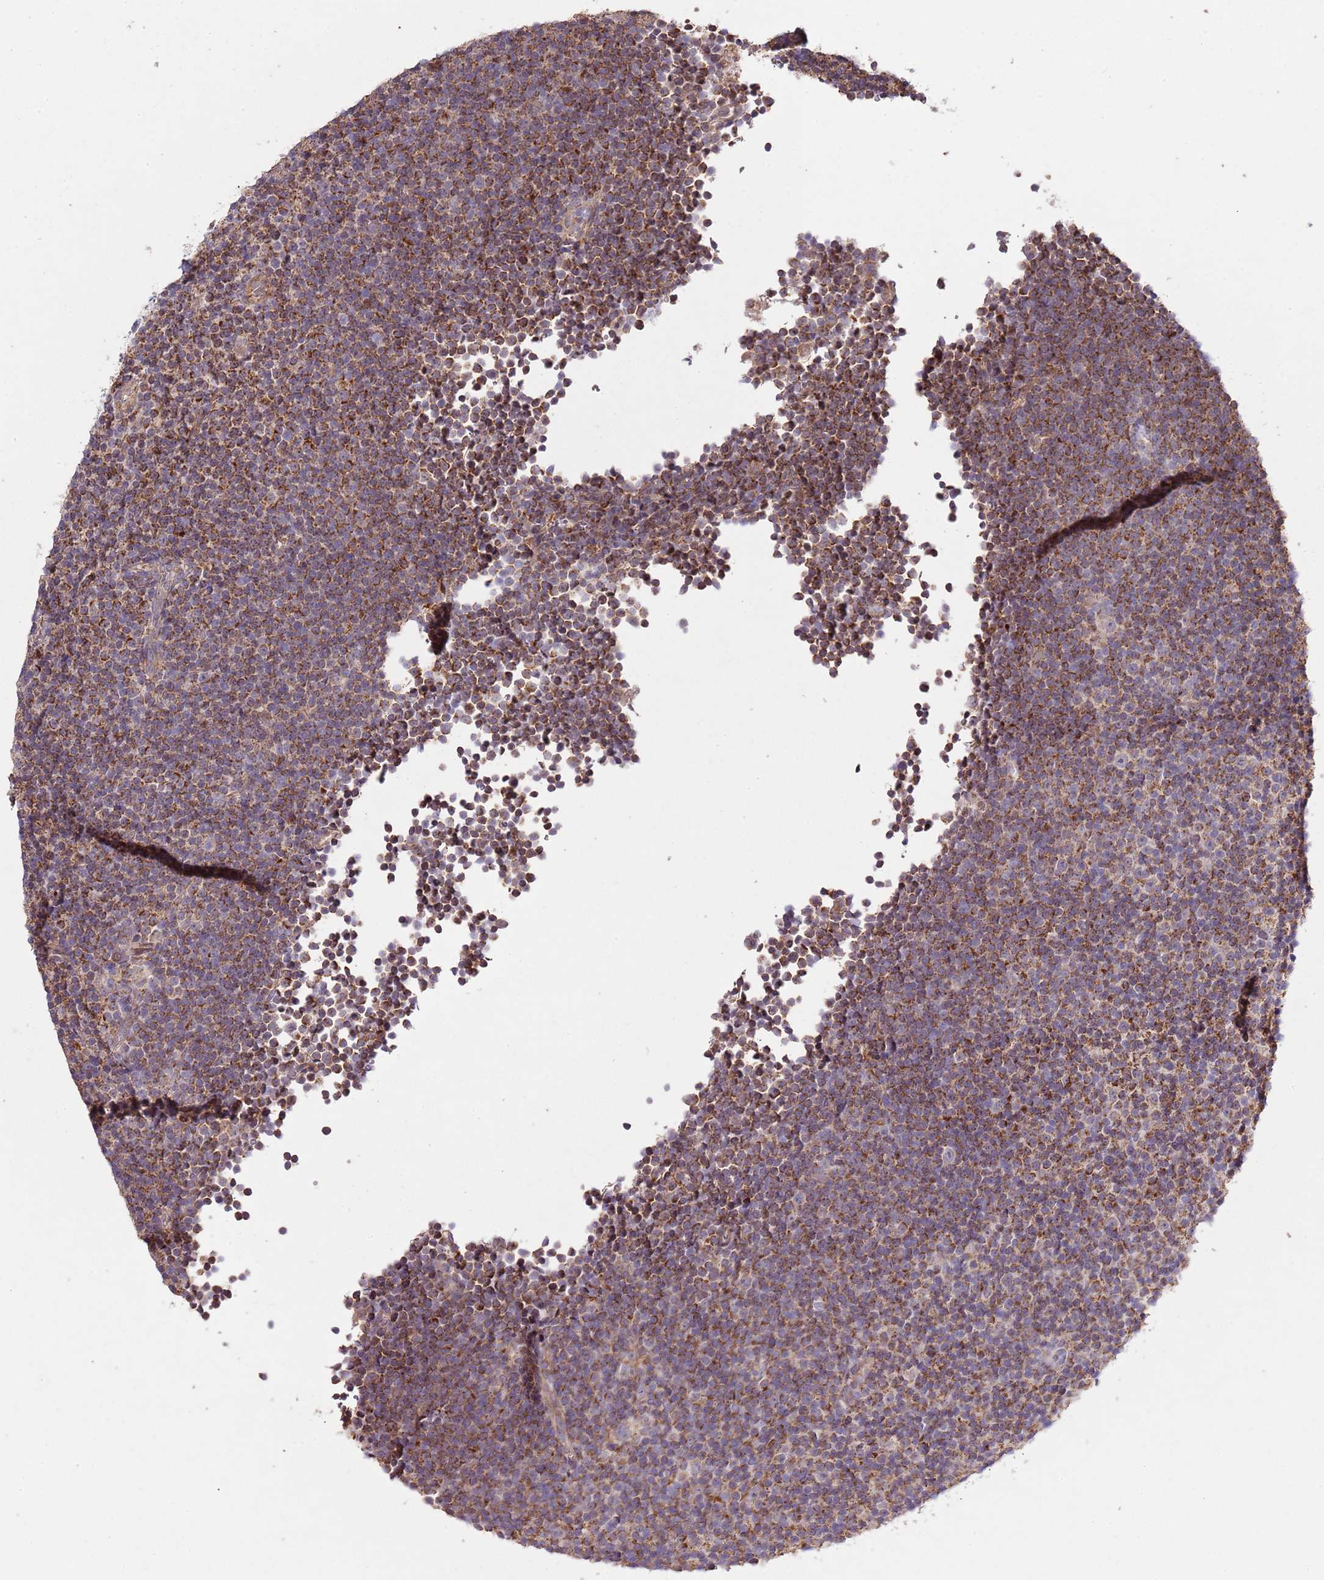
{"staining": {"intensity": "moderate", "quantity": ">75%", "location": "cytoplasmic/membranous"}, "tissue": "lymphoma", "cell_type": "Tumor cells", "image_type": "cancer", "snomed": [{"axis": "morphology", "description": "Malignant lymphoma, non-Hodgkin's type, Low grade"}, {"axis": "topography", "description": "Lymph node"}], "caption": "Brown immunohistochemical staining in human lymphoma exhibits moderate cytoplasmic/membranous expression in about >75% of tumor cells.", "gene": "IVD", "patient": {"sex": "female", "age": 67}}